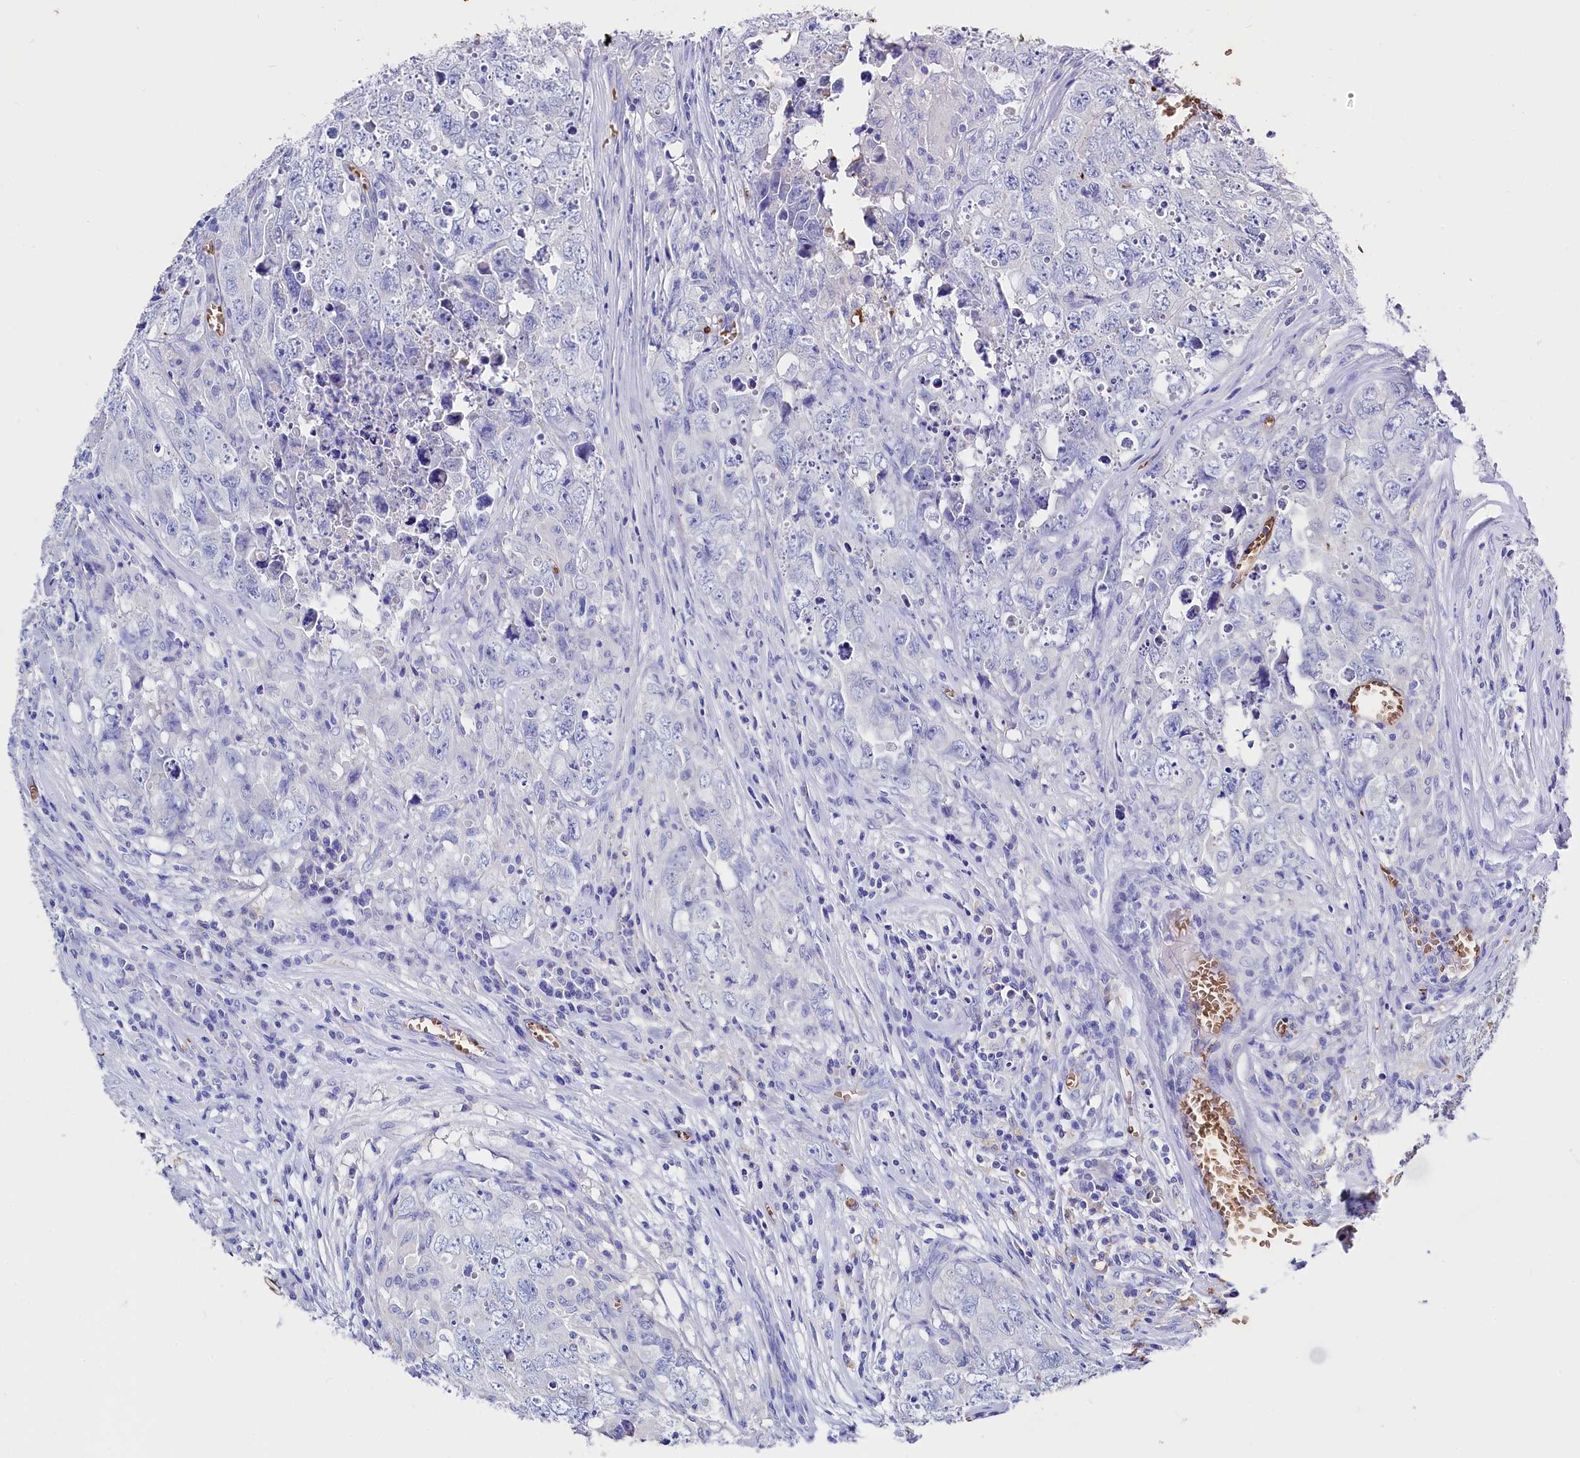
{"staining": {"intensity": "negative", "quantity": "none", "location": "none"}, "tissue": "testis cancer", "cell_type": "Tumor cells", "image_type": "cancer", "snomed": [{"axis": "morphology", "description": "Seminoma, NOS"}, {"axis": "morphology", "description": "Carcinoma, Embryonal, NOS"}, {"axis": "topography", "description": "Testis"}], "caption": "Image shows no significant protein staining in tumor cells of testis embryonal carcinoma. (IHC, brightfield microscopy, high magnification).", "gene": "RPUSD3", "patient": {"sex": "male", "age": 43}}